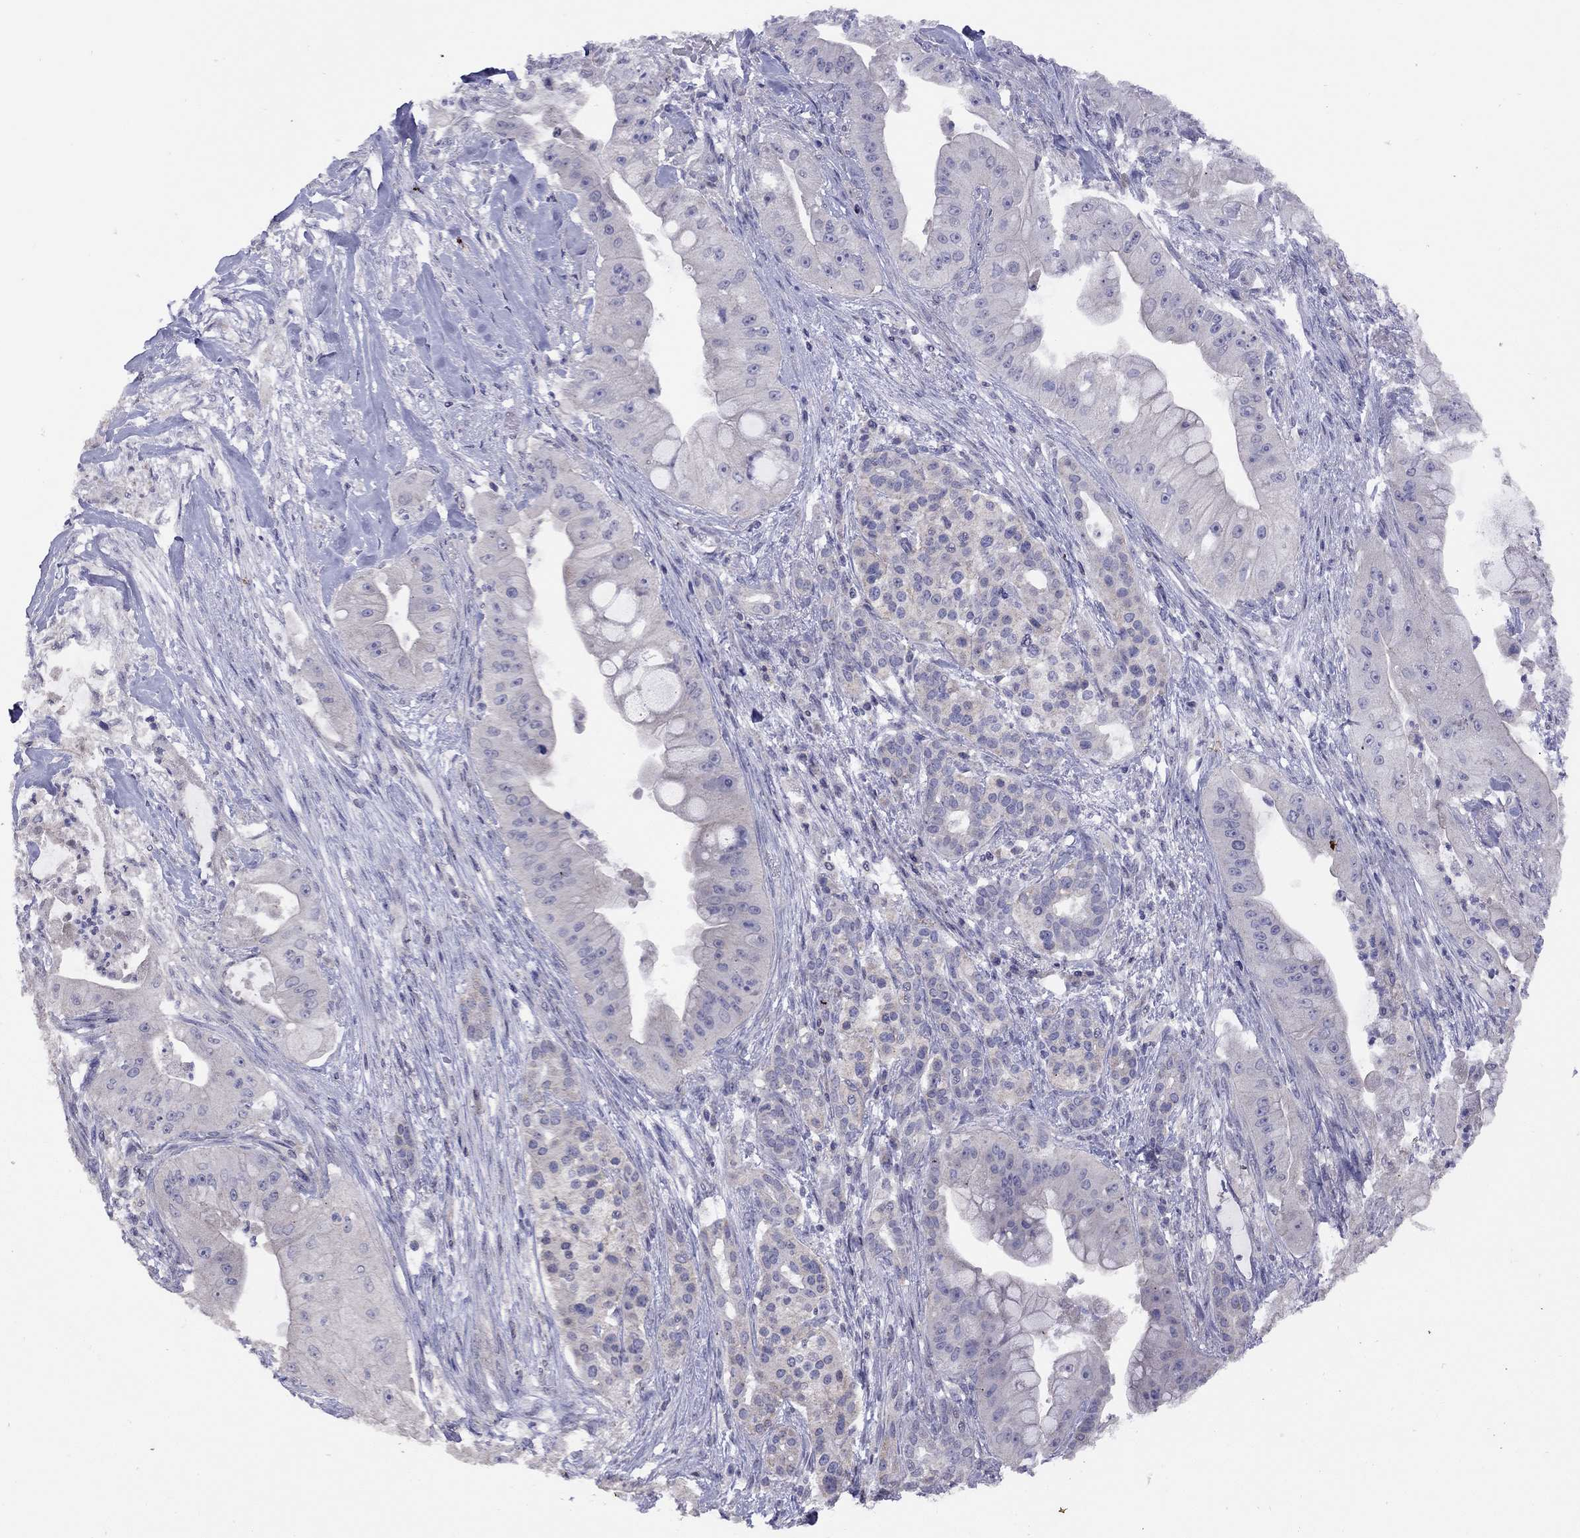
{"staining": {"intensity": "weak", "quantity": "<25%", "location": "cytoplasmic/membranous"}, "tissue": "pancreatic cancer", "cell_type": "Tumor cells", "image_type": "cancer", "snomed": [{"axis": "morphology", "description": "Normal tissue, NOS"}, {"axis": "morphology", "description": "Inflammation, NOS"}, {"axis": "morphology", "description": "Adenocarcinoma, NOS"}, {"axis": "topography", "description": "Pancreas"}], "caption": "This is an immunohistochemistry image of human pancreatic adenocarcinoma. There is no expression in tumor cells.", "gene": "RTP5", "patient": {"sex": "male", "age": 57}}